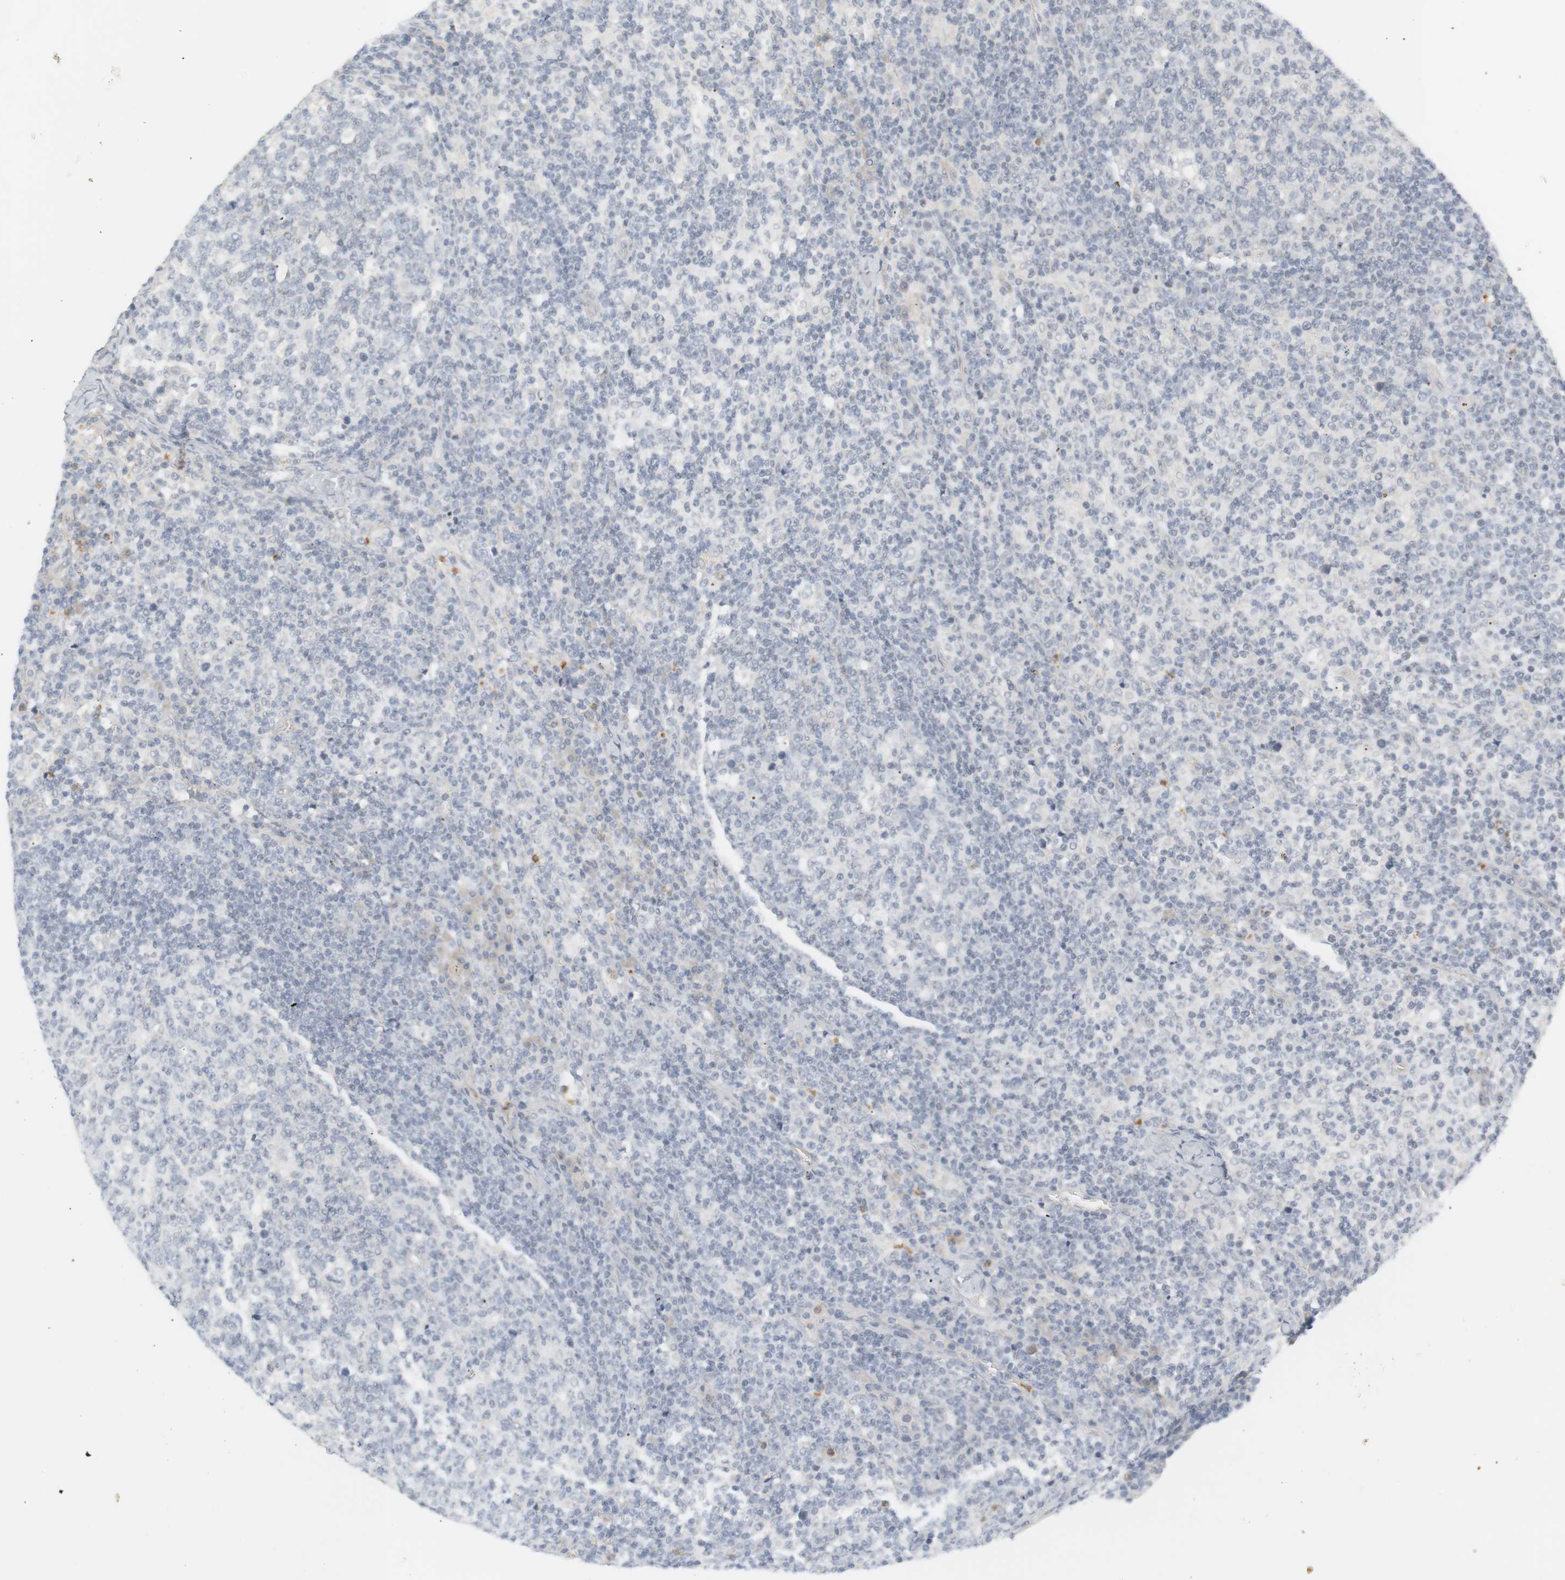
{"staining": {"intensity": "negative", "quantity": "none", "location": "none"}, "tissue": "lymph node", "cell_type": "Germinal center cells", "image_type": "normal", "snomed": [{"axis": "morphology", "description": "Normal tissue, NOS"}, {"axis": "morphology", "description": "Inflammation, NOS"}, {"axis": "topography", "description": "Lymph node"}], "caption": "Germinal center cells show no significant staining in benign lymph node. Brightfield microscopy of immunohistochemistry (IHC) stained with DAB (3,3'-diaminobenzidine) (brown) and hematoxylin (blue), captured at high magnification.", "gene": "RTN3", "patient": {"sex": "male", "age": 55}}